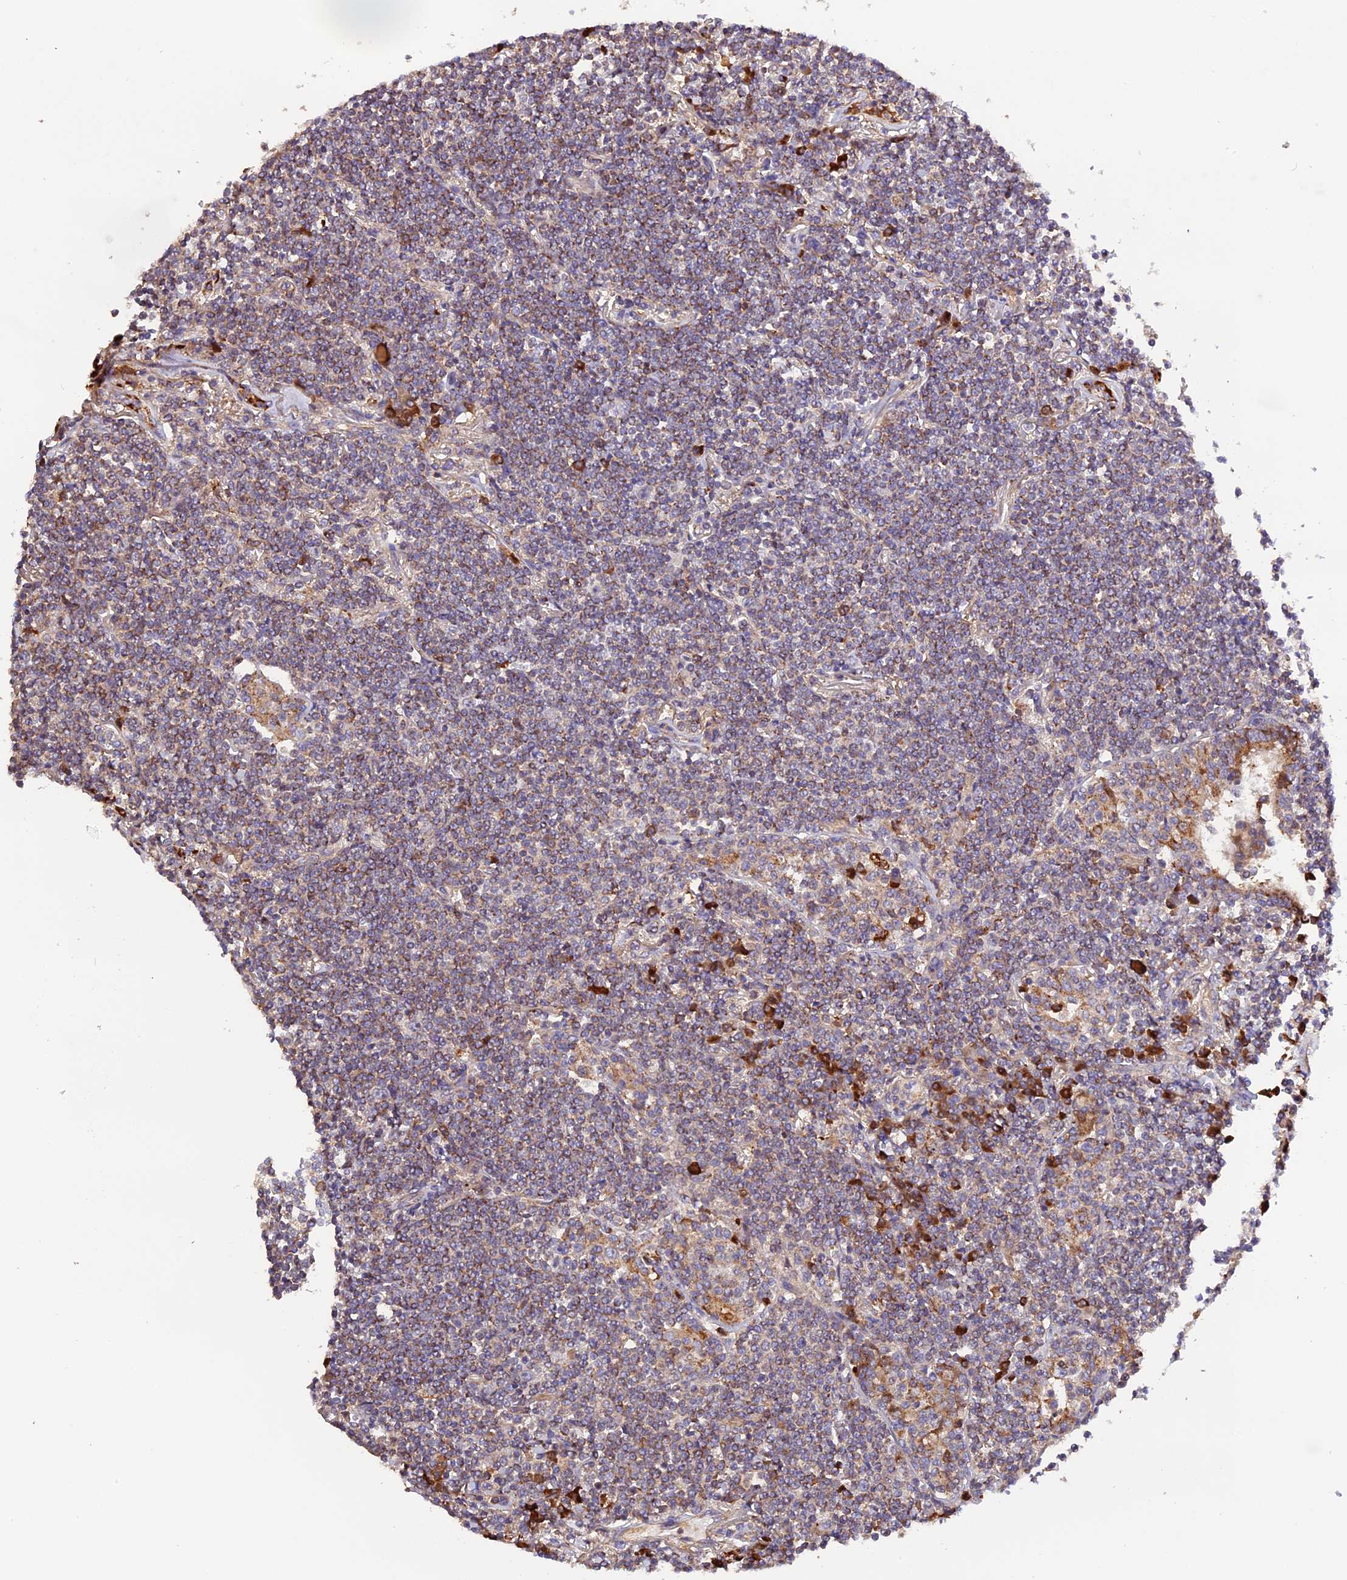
{"staining": {"intensity": "weak", "quantity": ">75%", "location": "cytoplasmic/membranous"}, "tissue": "lymphoma", "cell_type": "Tumor cells", "image_type": "cancer", "snomed": [{"axis": "morphology", "description": "Malignant lymphoma, non-Hodgkin's type, Low grade"}, {"axis": "topography", "description": "Lung"}], "caption": "High-magnification brightfield microscopy of lymphoma stained with DAB (brown) and counterstained with hematoxylin (blue). tumor cells exhibit weak cytoplasmic/membranous expression is seen in approximately>75% of cells.", "gene": "METTL22", "patient": {"sex": "female", "age": 71}}